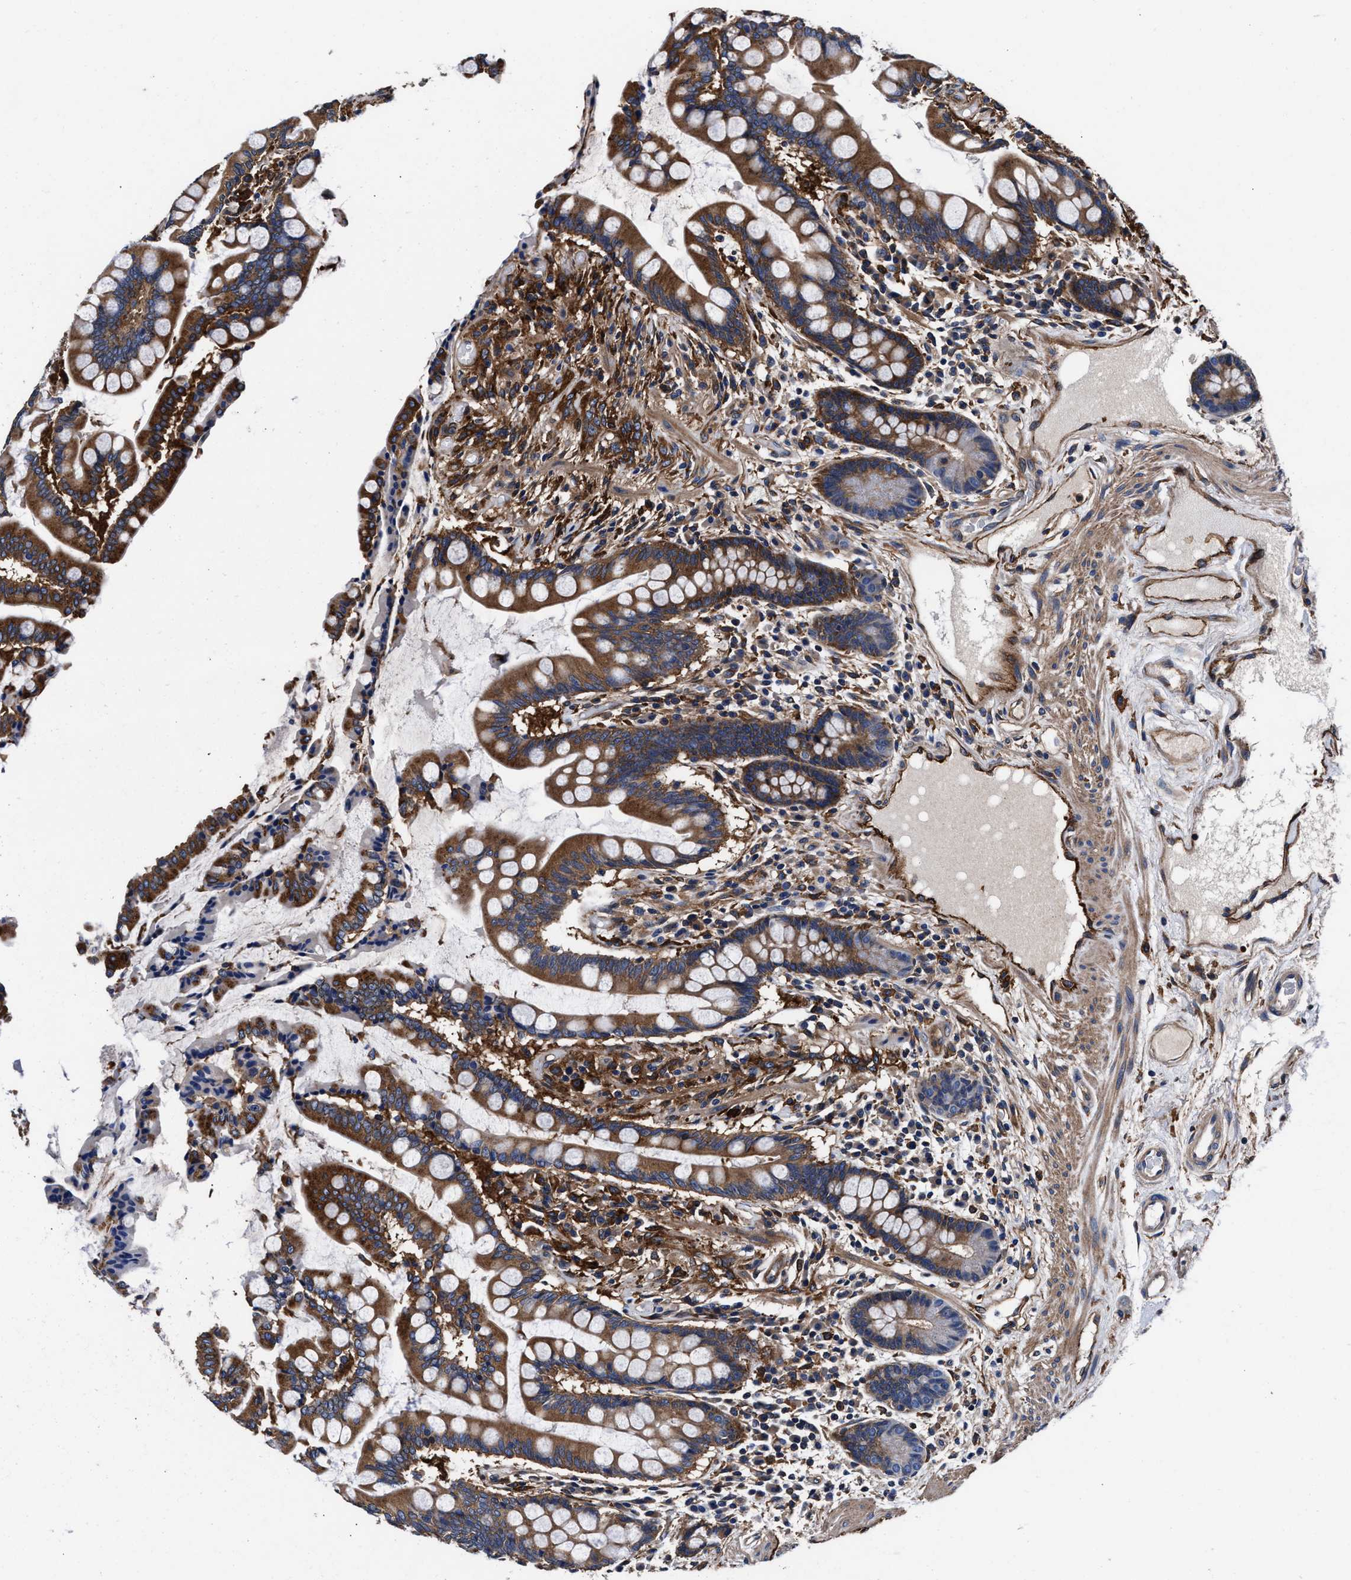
{"staining": {"intensity": "moderate", "quantity": "25%-75%", "location": "cytoplasmic/membranous"}, "tissue": "colon", "cell_type": "Endothelial cells", "image_type": "normal", "snomed": [{"axis": "morphology", "description": "Normal tissue, NOS"}, {"axis": "topography", "description": "Colon"}], "caption": "Colon stained with DAB (3,3'-diaminobenzidine) immunohistochemistry exhibits medium levels of moderate cytoplasmic/membranous positivity in approximately 25%-75% of endothelial cells.", "gene": "SH3GL1", "patient": {"sex": "male", "age": 73}}